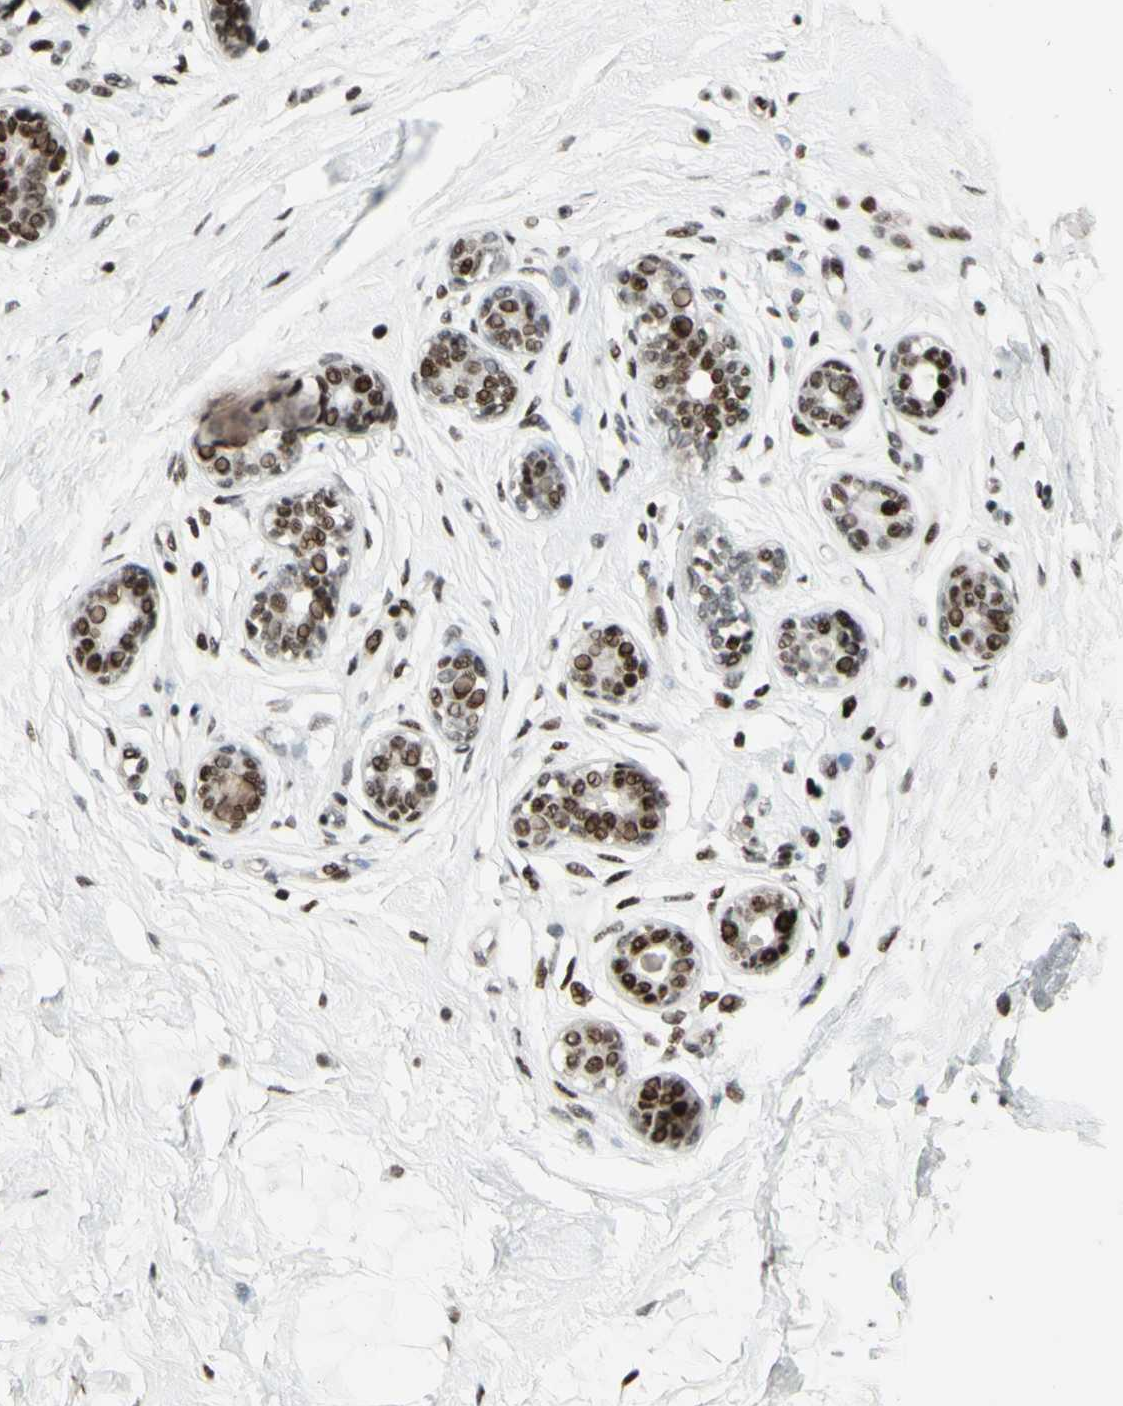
{"staining": {"intensity": "strong", "quantity": ">75%", "location": "nuclear"}, "tissue": "breast", "cell_type": "Adipocytes", "image_type": "normal", "snomed": [{"axis": "morphology", "description": "Normal tissue, NOS"}, {"axis": "topography", "description": "Breast"}], "caption": "A brown stain labels strong nuclear expression of a protein in adipocytes of benign human breast. (DAB (3,3'-diaminobenzidine) IHC, brown staining for protein, blue staining for nuclei).", "gene": "SUPT6H", "patient": {"sex": "female", "age": 23}}